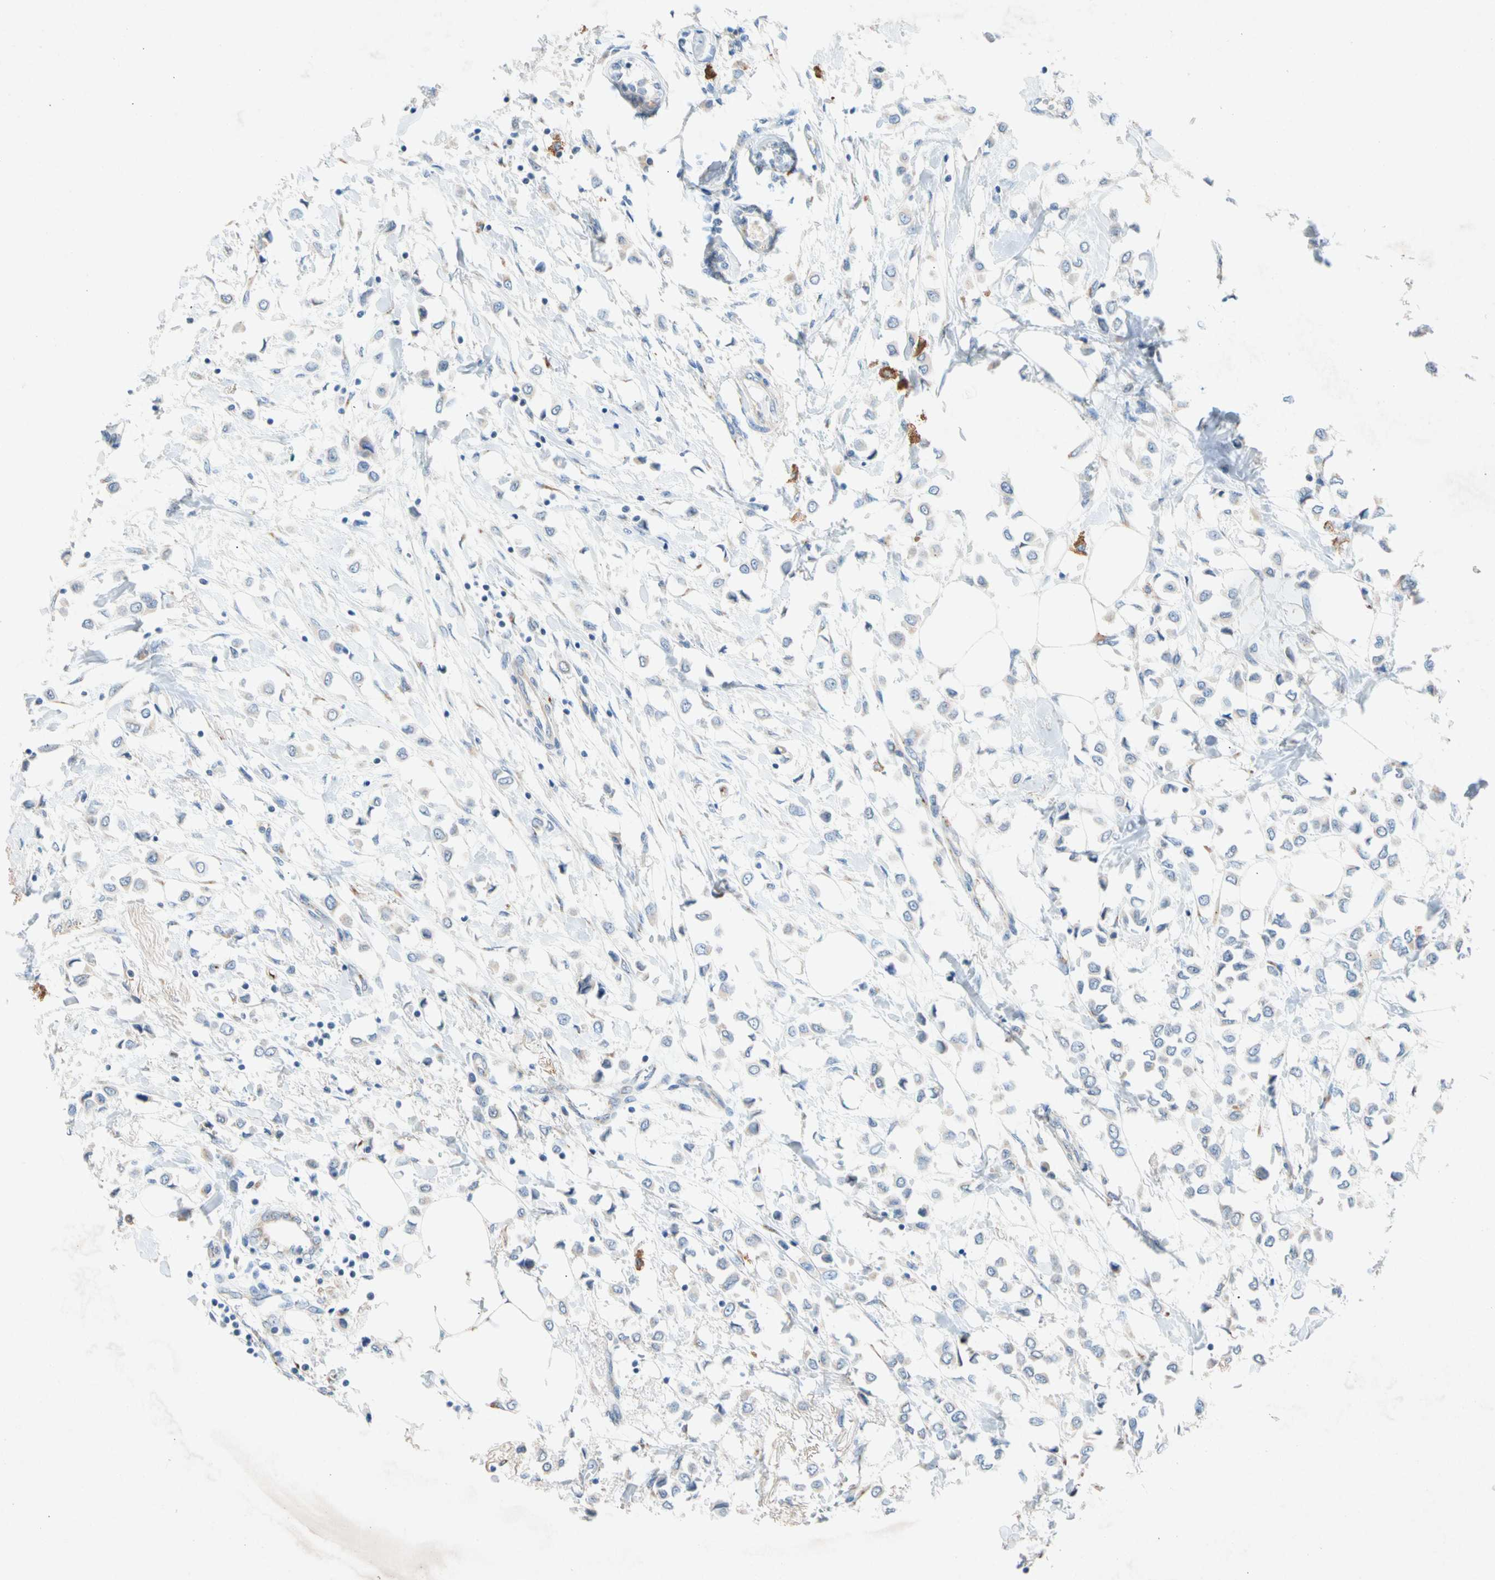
{"staining": {"intensity": "negative", "quantity": "none", "location": "none"}, "tissue": "breast cancer", "cell_type": "Tumor cells", "image_type": "cancer", "snomed": [{"axis": "morphology", "description": "Lobular carcinoma"}, {"axis": "topography", "description": "Breast"}], "caption": "The immunohistochemistry micrograph has no significant expression in tumor cells of lobular carcinoma (breast) tissue. (DAB (3,3'-diaminobenzidine) IHC visualized using brightfield microscopy, high magnification).", "gene": "GASK1B", "patient": {"sex": "female", "age": 51}}